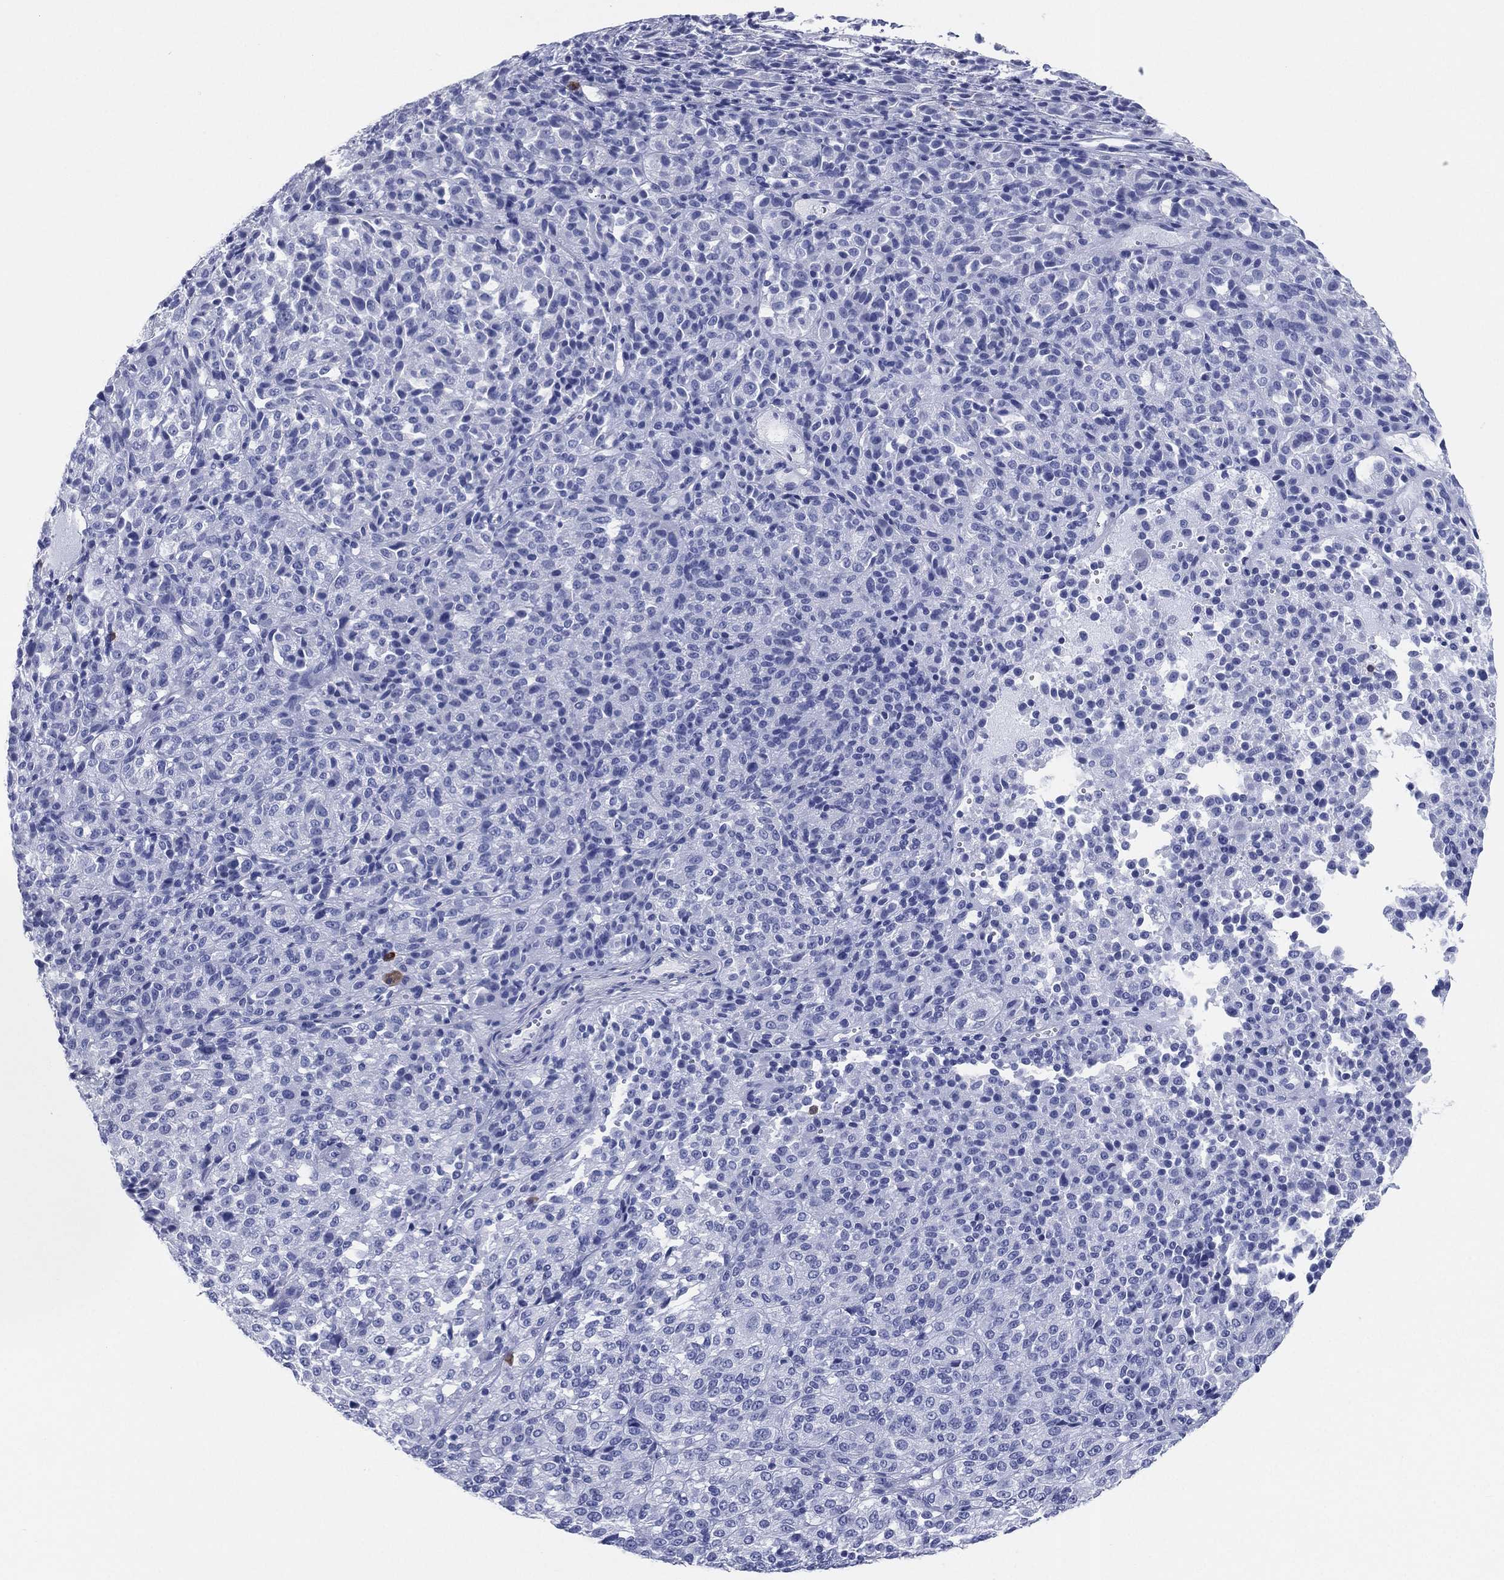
{"staining": {"intensity": "negative", "quantity": "none", "location": "none"}, "tissue": "melanoma", "cell_type": "Tumor cells", "image_type": "cancer", "snomed": [{"axis": "morphology", "description": "Malignant melanoma, Metastatic site"}, {"axis": "topography", "description": "Brain"}], "caption": "Protein analysis of melanoma shows no significant staining in tumor cells.", "gene": "CD79A", "patient": {"sex": "female", "age": 56}}